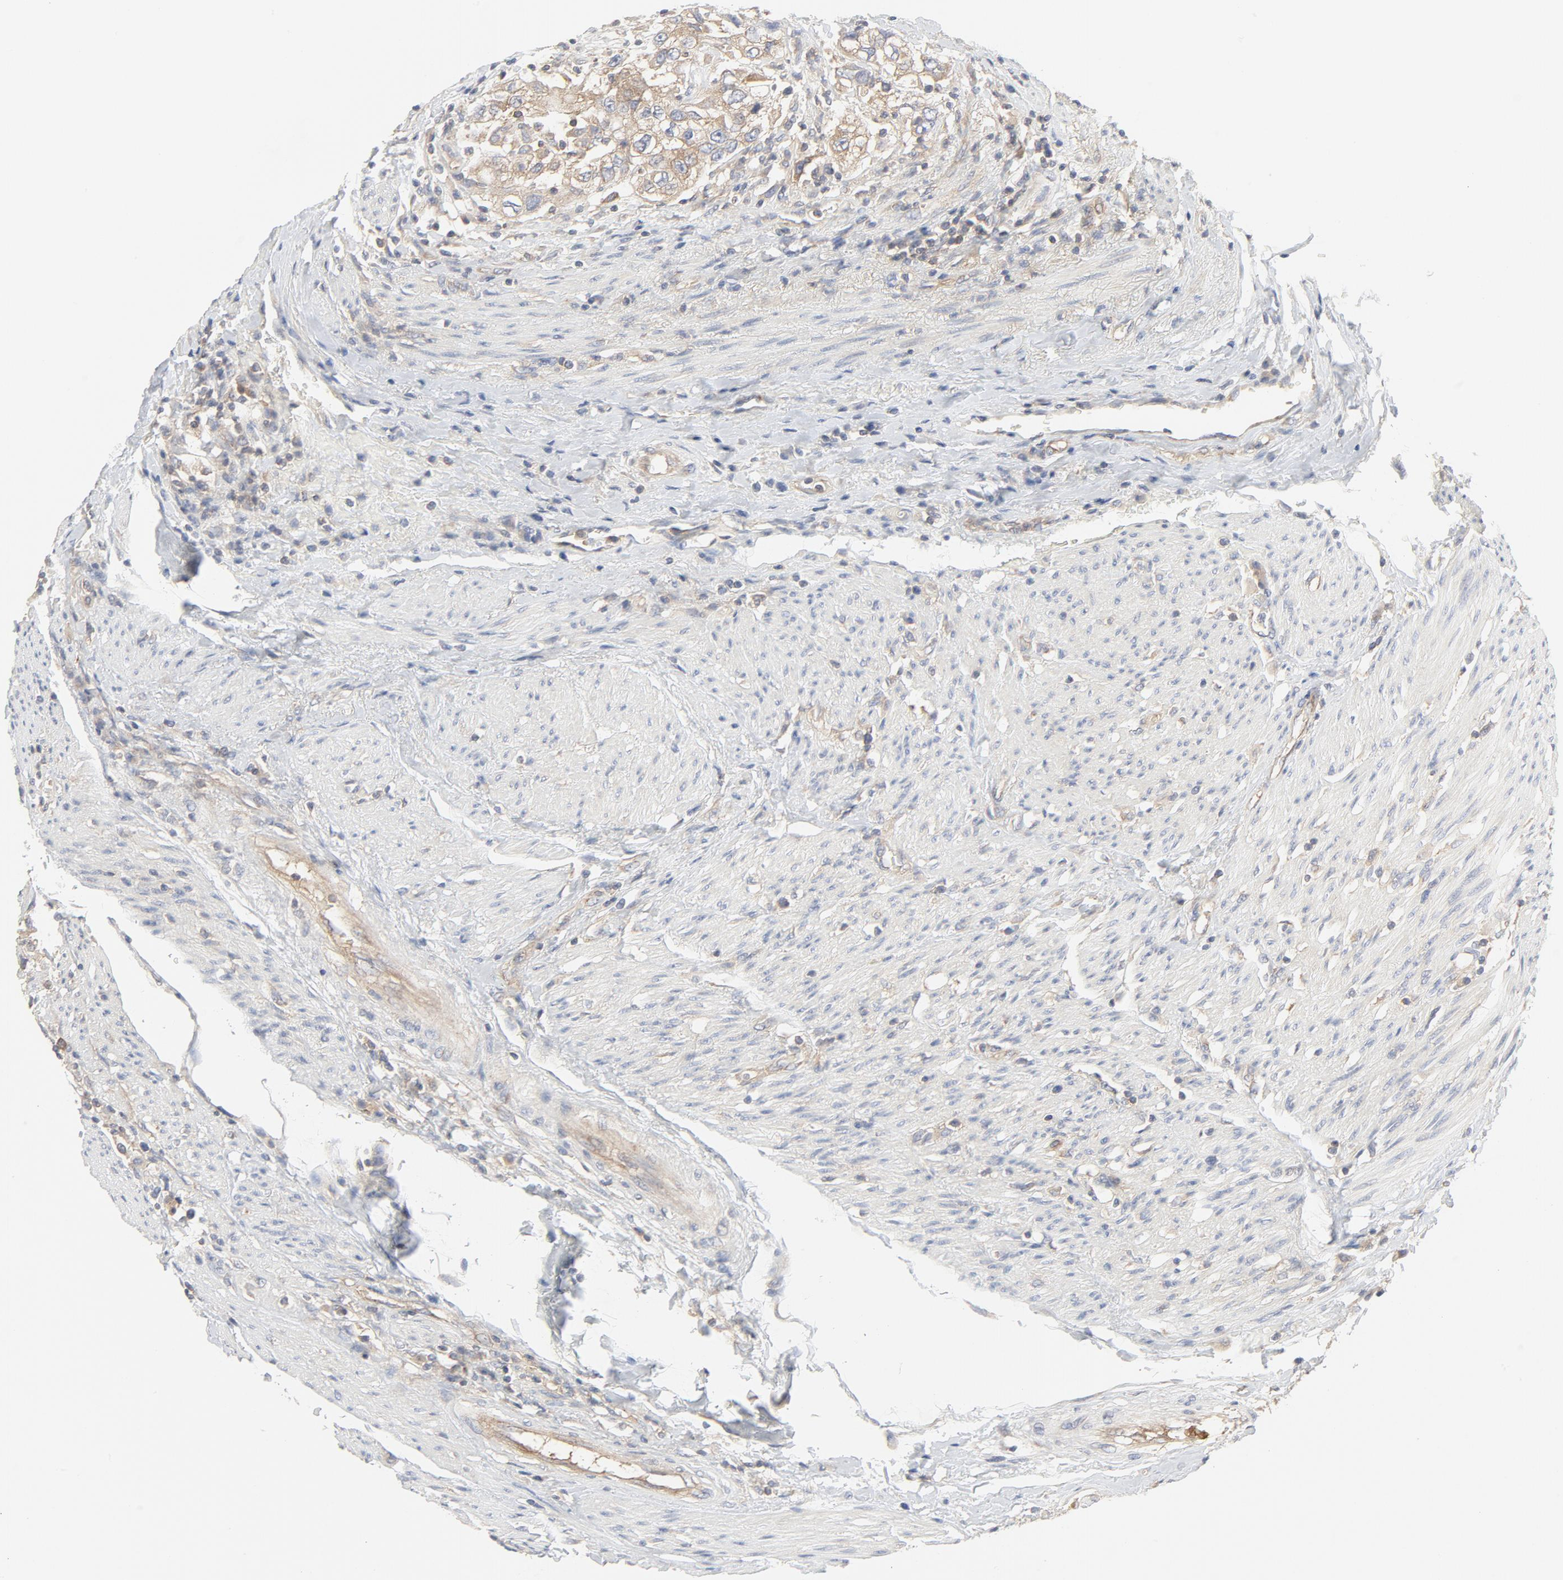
{"staining": {"intensity": "moderate", "quantity": ">75%", "location": "cytoplasmic/membranous"}, "tissue": "urothelial cancer", "cell_type": "Tumor cells", "image_type": "cancer", "snomed": [{"axis": "morphology", "description": "Urothelial carcinoma, High grade"}, {"axis": "topography", "description": "Urinary bladder"}], "caption": "Brown immunohistochemical staining in urothelial carcinoma (high-grade) displays moderate cytoplasmic/membranous positivity in approximately >75% of tumor cells.", "gene": "RABEP1", "patient": {"sex": "female", "age": 80}}